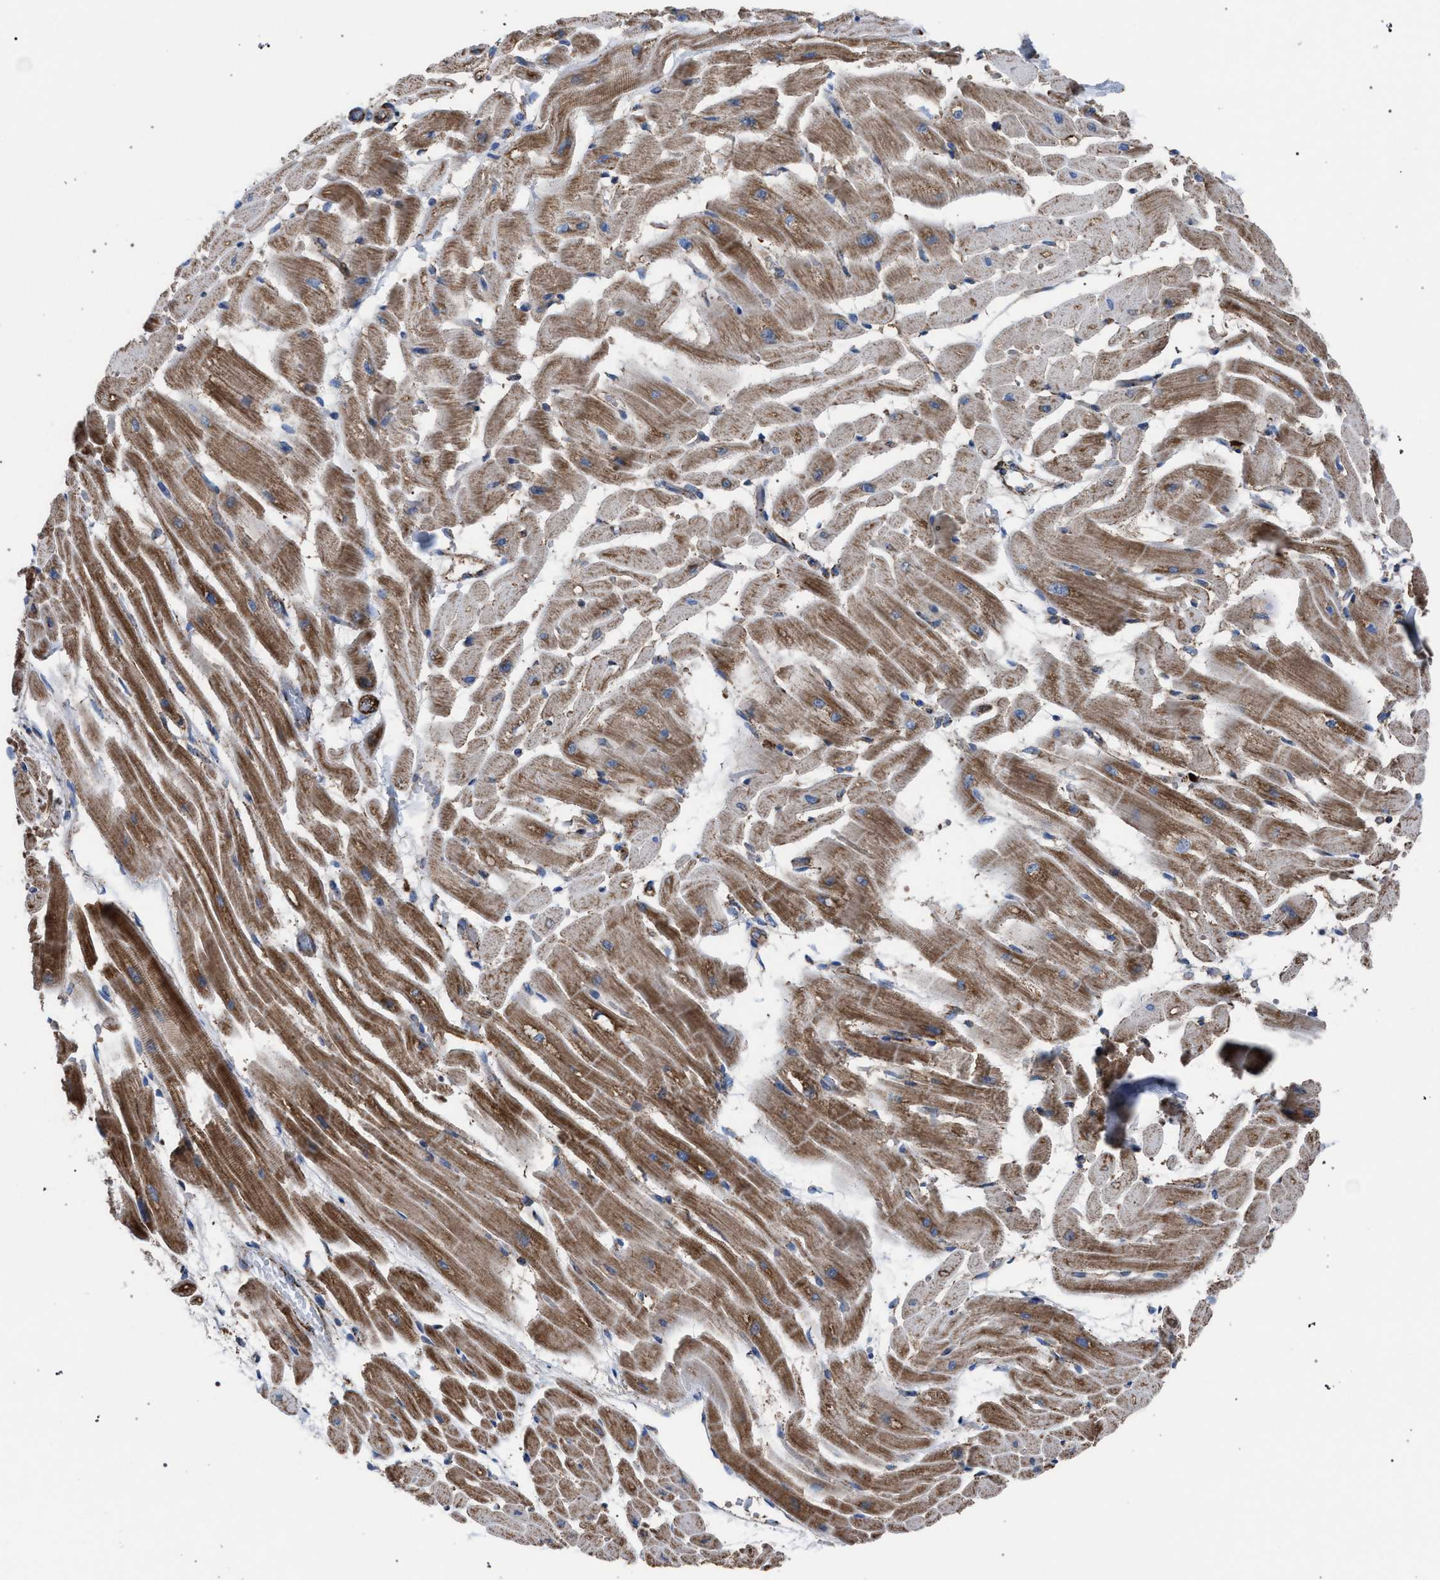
{"staining": {"intensity": "moderate", "quantity": ">75%", "location": "cytoplasmic/membranous"}, "tissue": "heart muscle", "cell_type": "Cardiomyocytes", "image_type": "normal", "snomed": [{"axis": "morphology", "description": "Normal tissue, NOS"}, {"axis": "topography", "description": "Heart"}], "caption": "Cardiomyocytes show medium levels of moderate cytoplasmic/membranous positivity in about >75% of cells in normal heart muscle.", "gene": "VPS13A", "patient": {"sex": "male", "age": 45}}